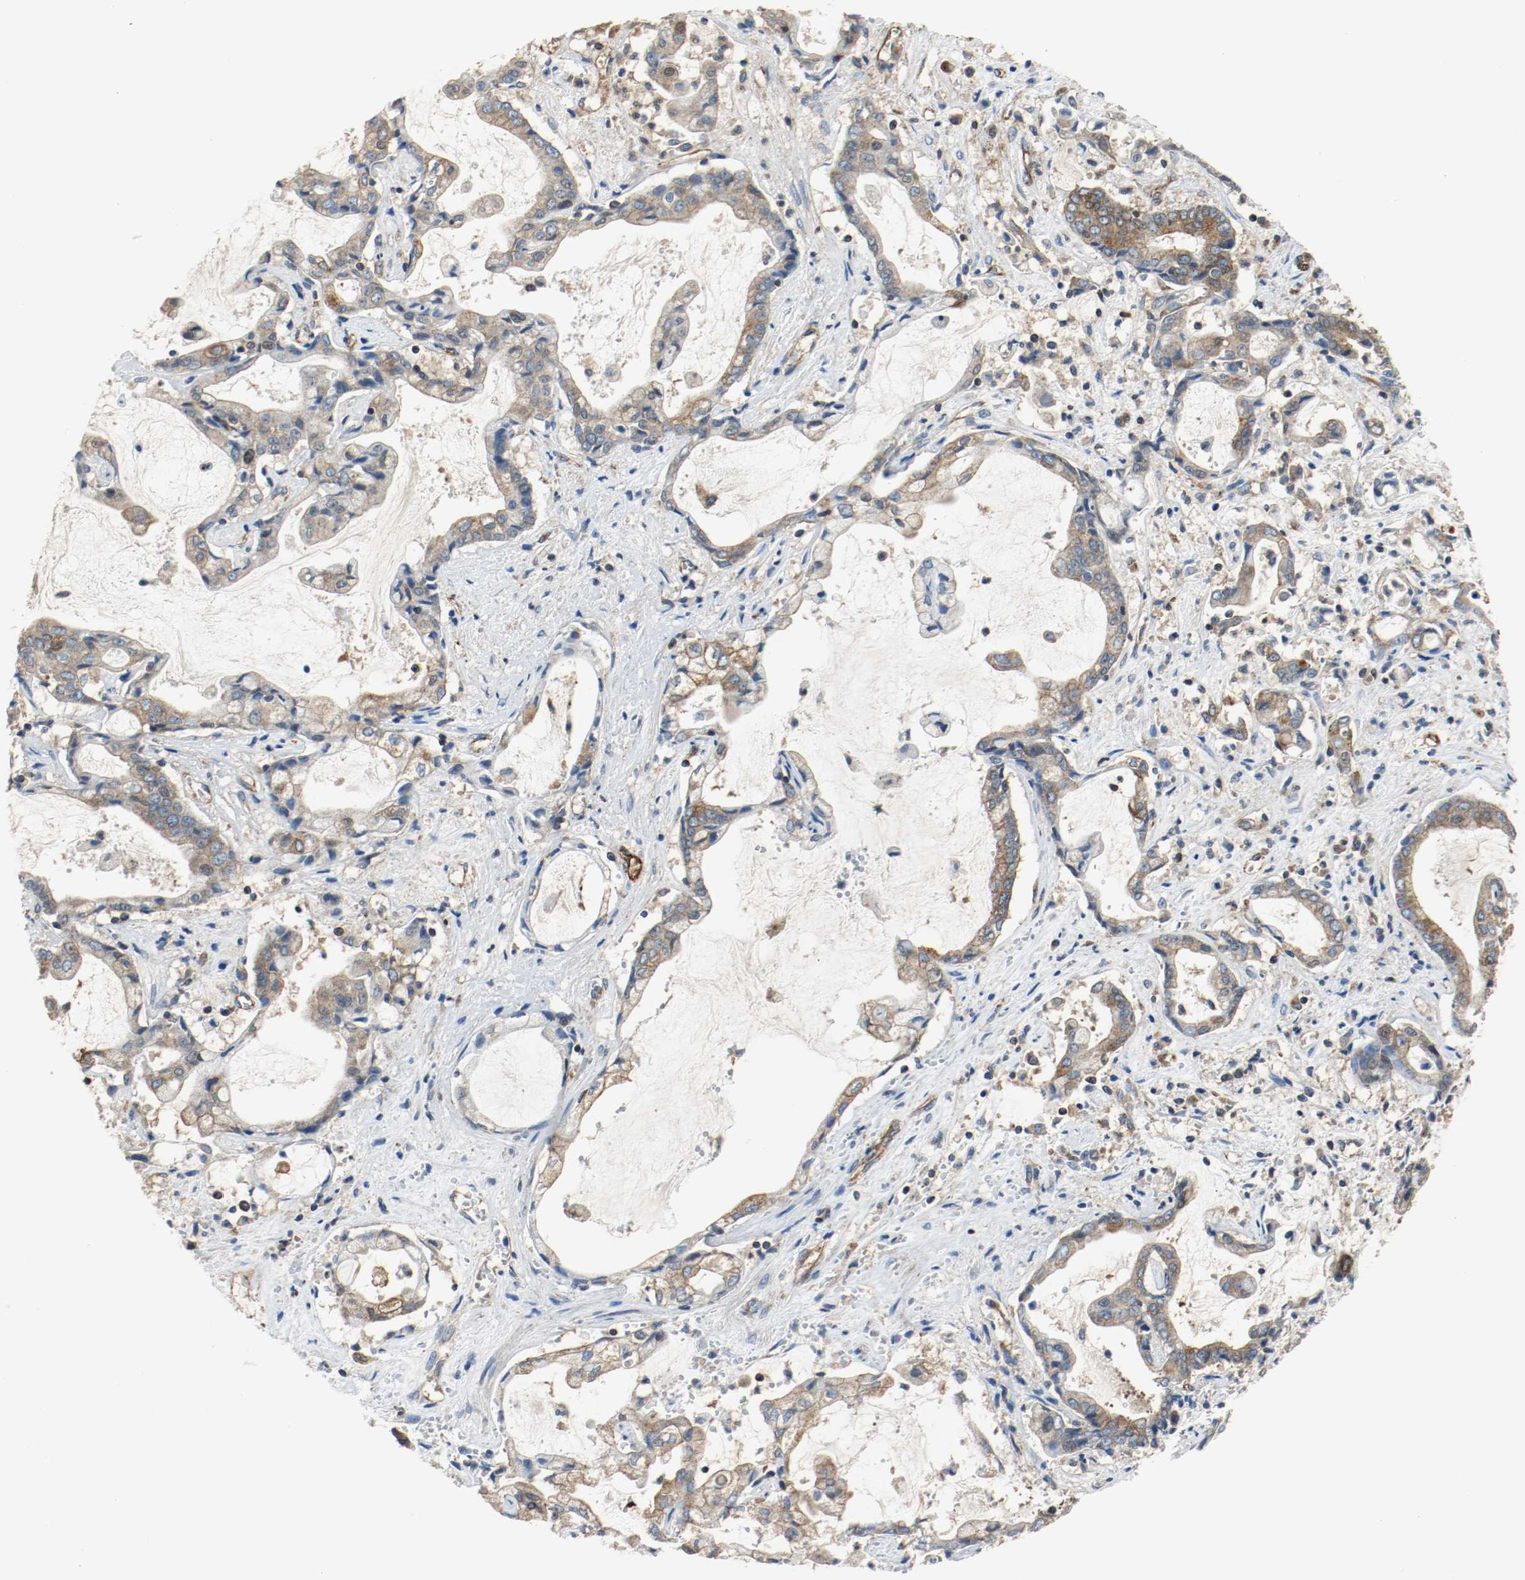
{"staining": {"intensity": "weak", "quantity": ">75%", "location": "cytoplasmic/membranous"}, "tissue": "liver cancer", "cell_type": "Tumor cells", "image_type": "cancer", "snomed": [{"axis": "morphology", "description": "Cholangiocarcinoma"}, {"axis": "topography", "description": "Liver"}], "caption": "Immunohistochemistry staining of liver cholangiocarcinoma, which exhibits low levels of weak cytoplasmic/membranous expression in about >75% of tumor cells indicating weak cytoplasmic/membranous protein staining. The staining was performed using DAB (brown) for protein detection and nuclei were counterstained in hematoxylin (blue).", "gene": "TUBA3D", "patient": {"sex": "male", "age": 57}}